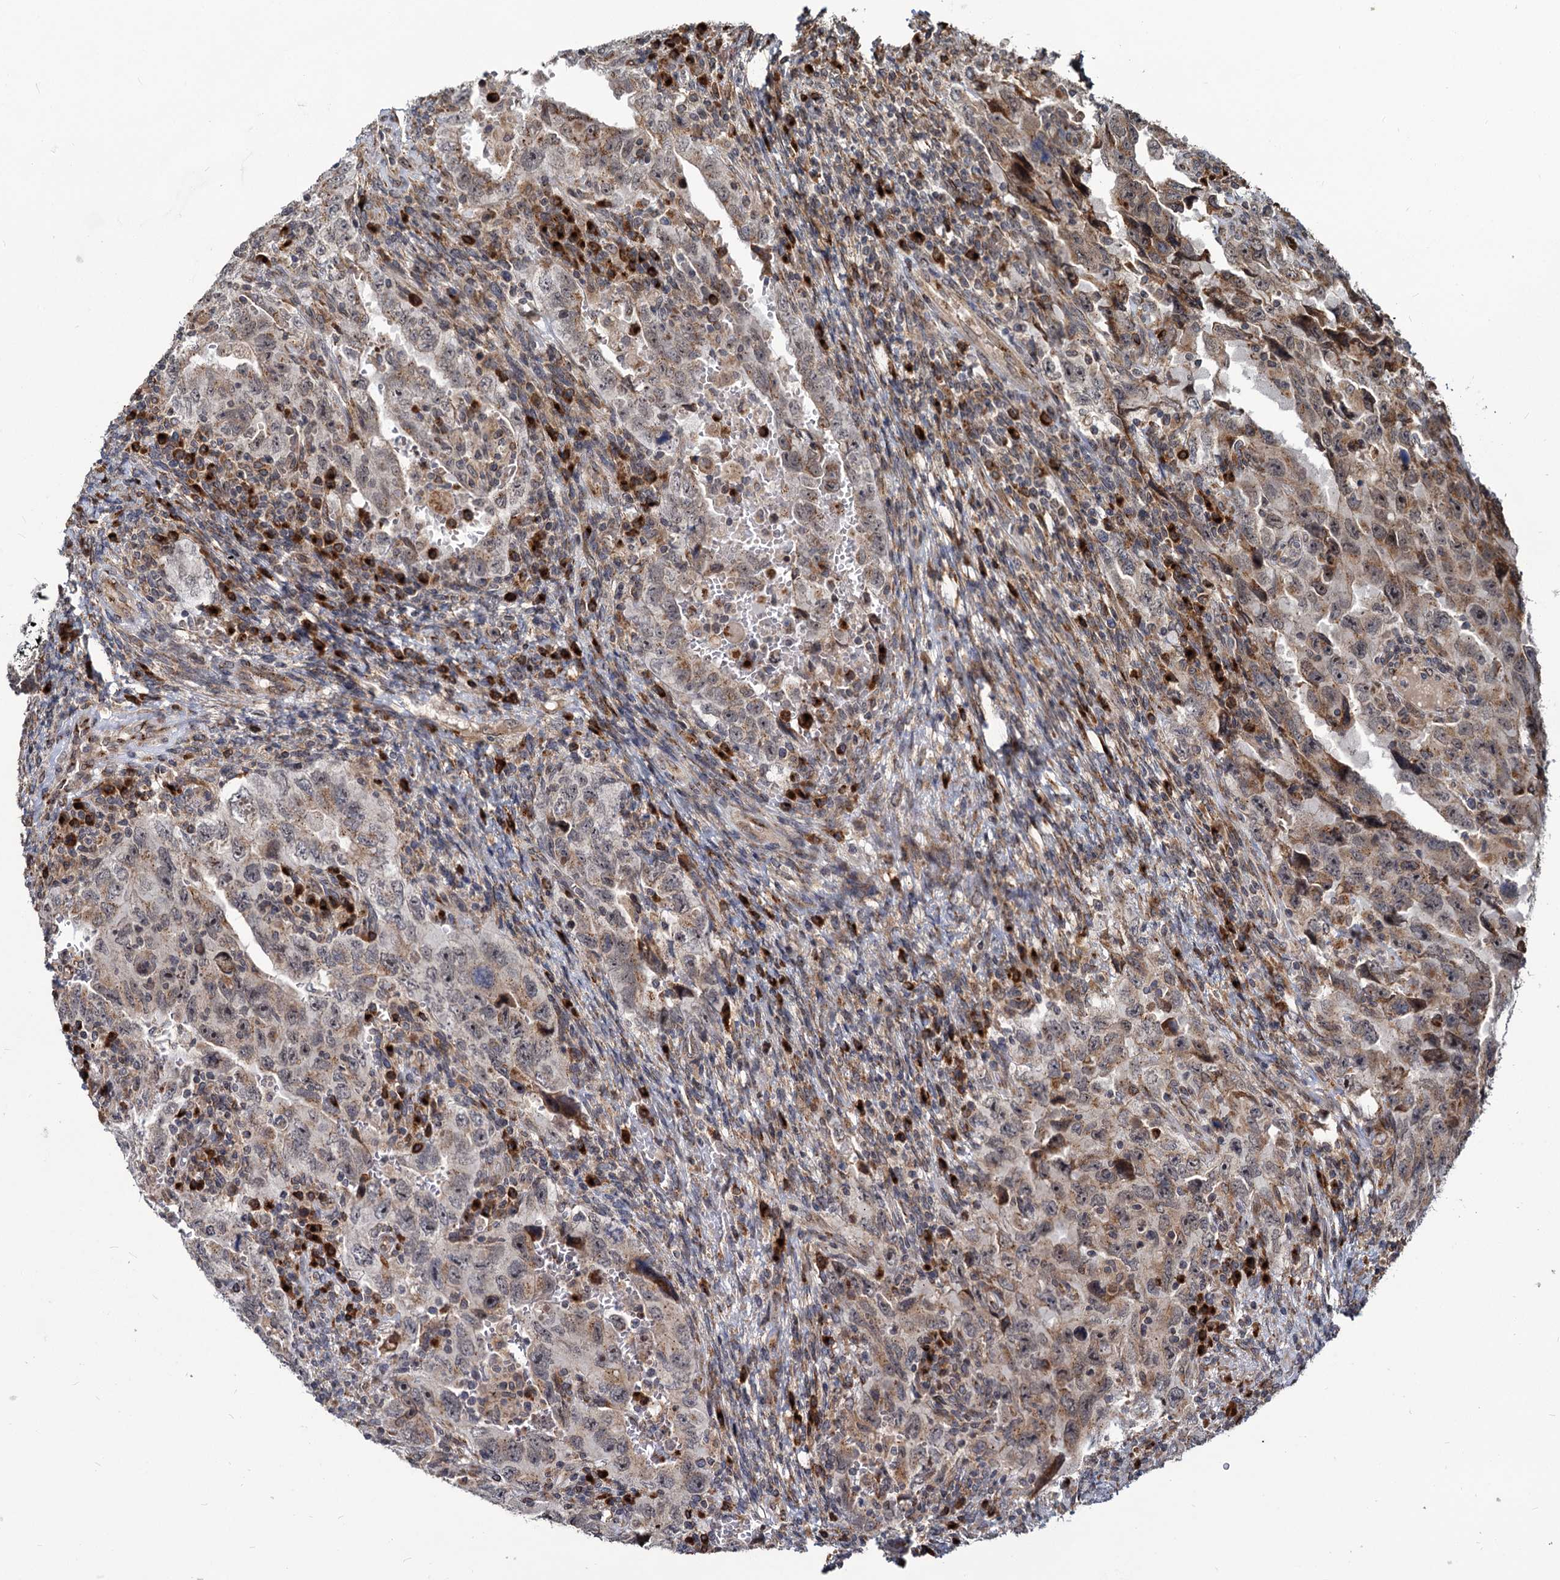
{"staining": {"intensity": "weak", "quantity": "25%-75%", "location": "cytoplasmic/membranous,nuclear"}, "tissue": "testis cancer", "cell_type": "Tumor cells", "image_type": "cancer", "snomed": [{"axis": "morphology", "description": "Carcinoma, Embryonal, NOS"}, {"axis": "topography", "description": "Testis"}], "caption": "Immunohistochemical staining of testis embryonal carcinoma reveals low levels of weak cytoplasmic/membranous and nuclear positivity in about 25%-75% of tumor cells.", "gene": "SAAL1", "patient": {"sex": "male", "age": 26}}